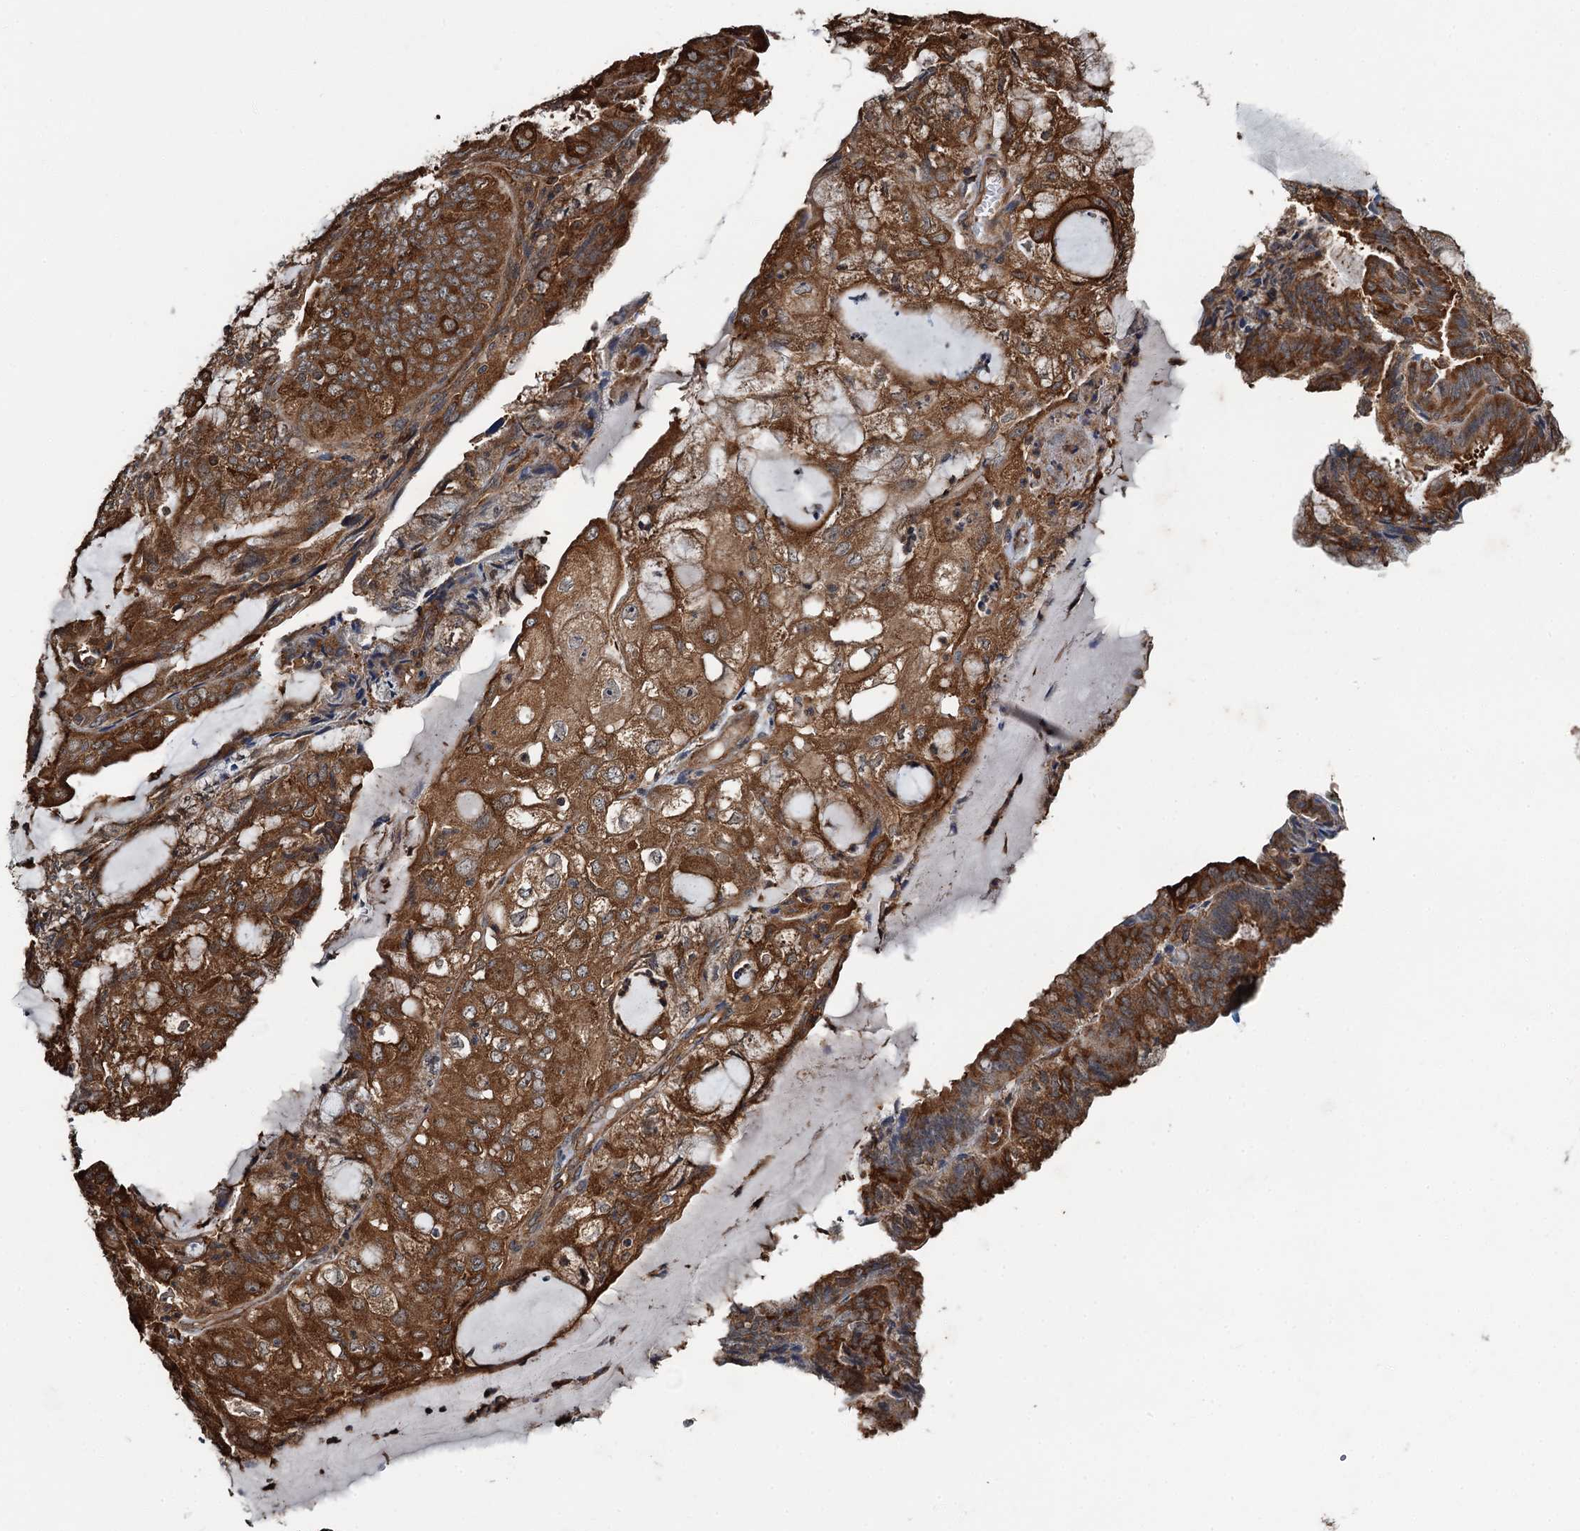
{"staining": {"intensity": "strong", "quantity": "25%-75%", "location": "cytoplasmic/membranous"}, "tissue": "endometrial cancer", "cell_type": "Tumor cells", "image_type": "cancer", "snomed": [{"axis": "morphology", "description": "Adenocarcinoma, NOS"}, {"axis": "topography", "description": "Endometrium"}], "caption": "The photomicrograph reveals a brown stain indicating the presence of a protein in the cytoplasmic/membranous of tumor cells in endometrial cancer.", "gene": "WHAMM", "patient": {"sex": "female", "age": 81}}